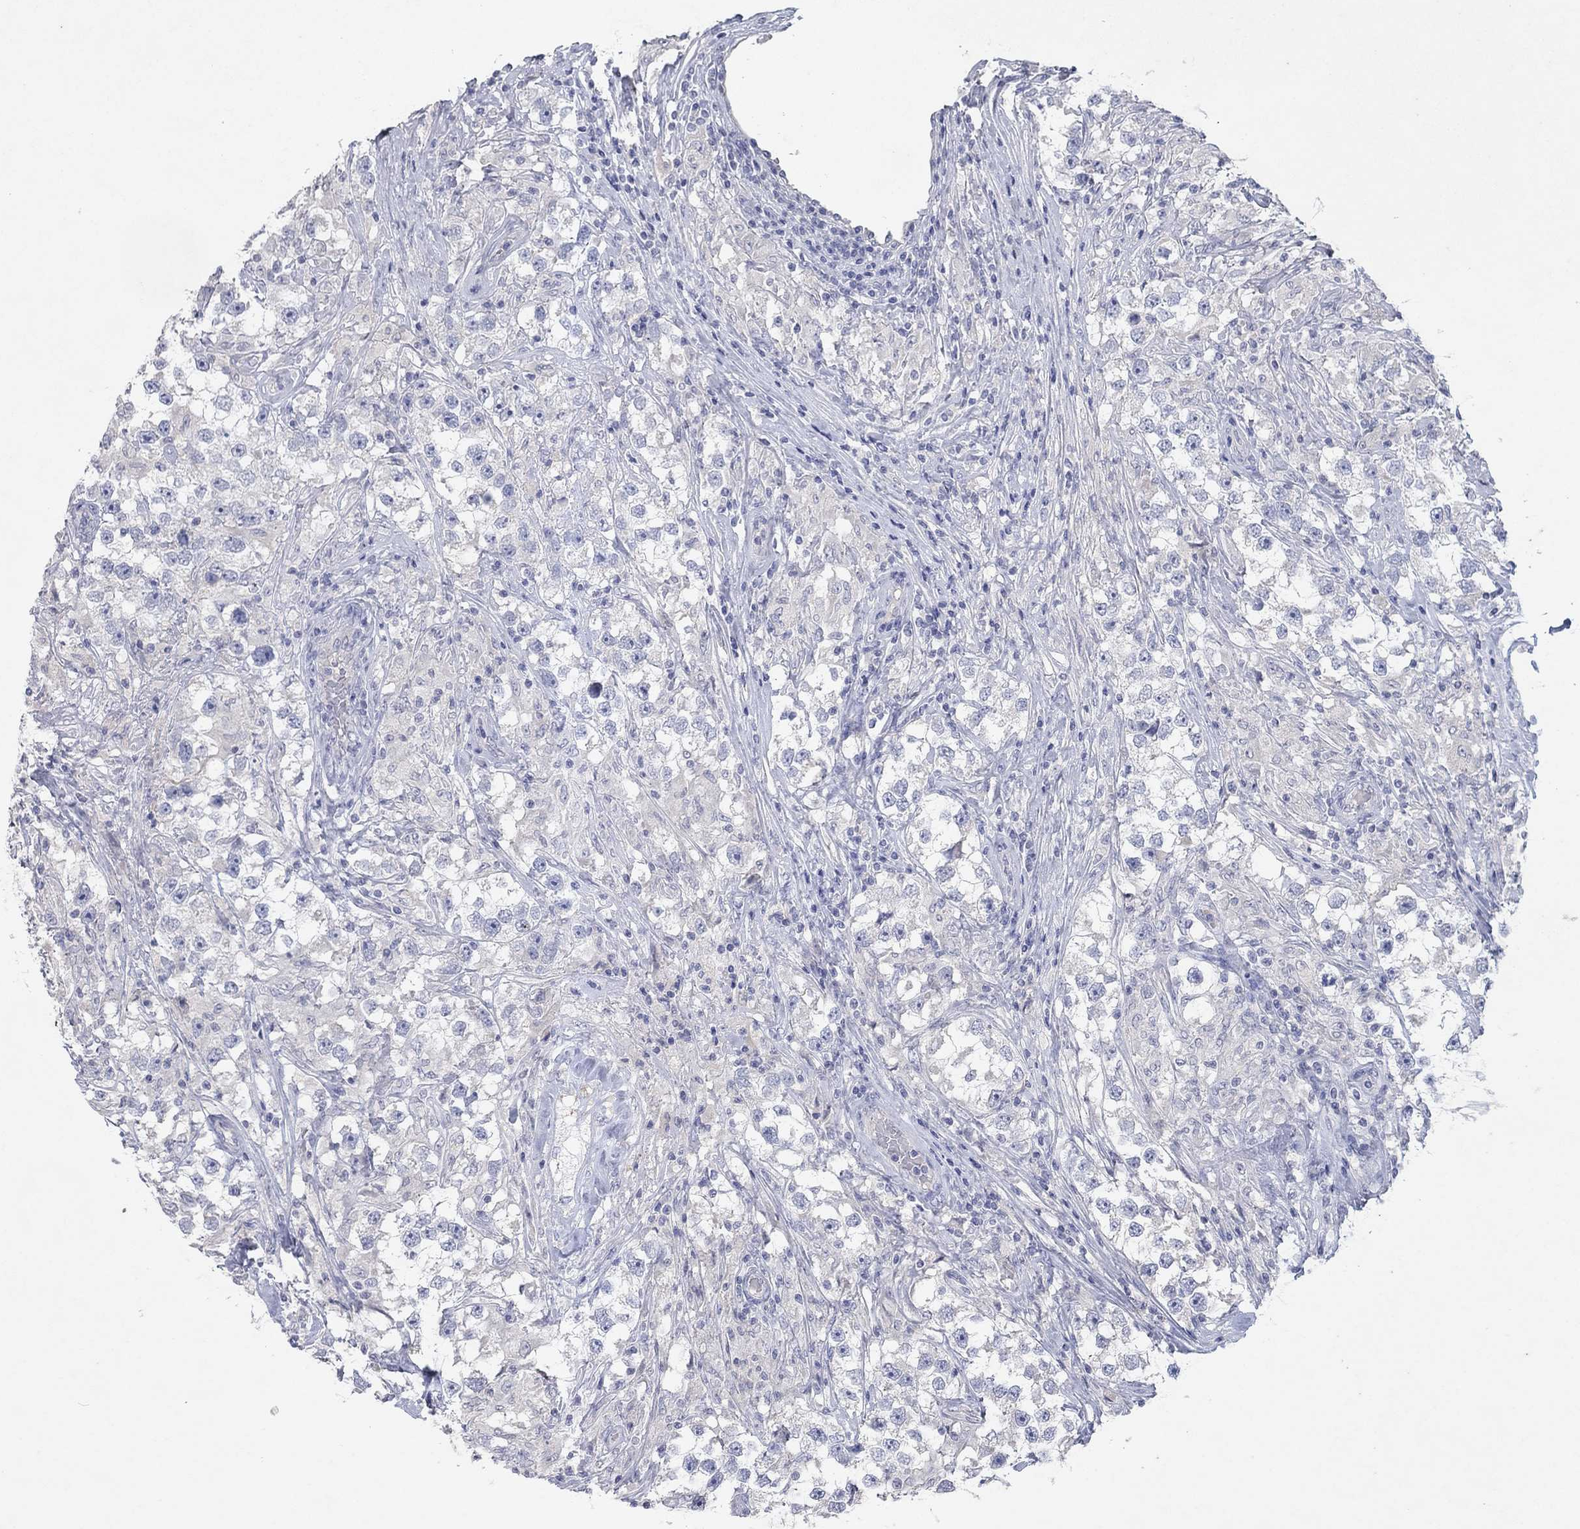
{"staining": {"intensity": "negative", "quantity": "none", "location": "none"}, "tissue": "testis cancer", "cell_type": "Tumor cells", "image_type": "cancer", "snomed": [{"axis": "morphology", "description": "Seminoma, NOS"}, {"axis": "topography", "description": "Testis"}], "caption": "Tumor cells are negative for protein expression in human testis cancer. (Brightfield microscopy of DAB (3,3'-diaminobenzidine) immunohistochemistry (IHC) at high magnification).", "gene": "KRT40", "patient": {"sex": "male", "age": 46}}